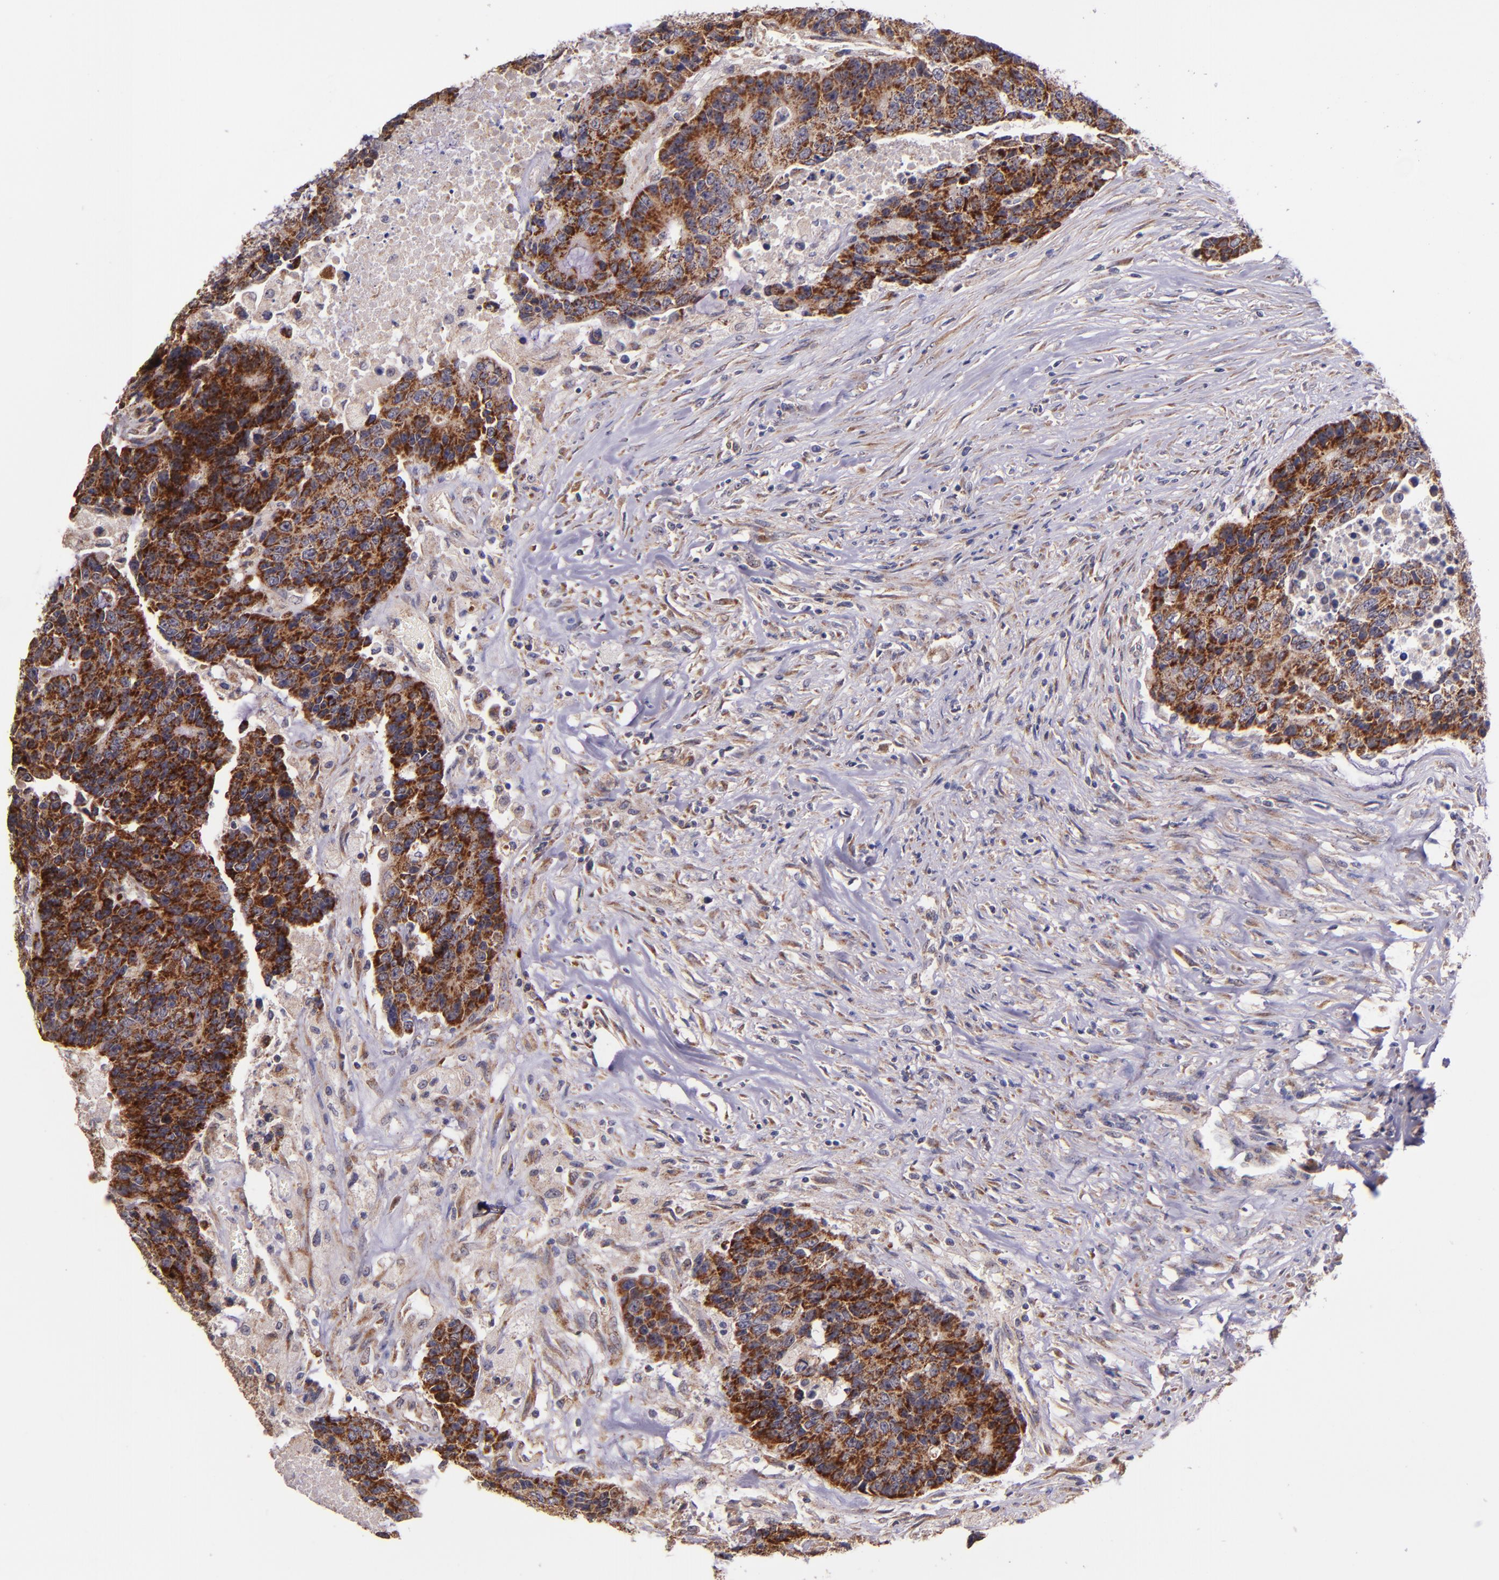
{"staining": {"intensity": "strong", "quantity": ">75%", "location": "cytoplasmic/membranous"}, "tissue": "colorectal cancer", "cell_type": "Tumor cells", "image_type": "cancer", "snomed": [{"axis": "morphology", "description": "Adenocarcinoma, NOS"}, {"axis": "topography", "description": "Colon"}], "caption": "Colorectal cancer stained with immunohistochemistry shows strong cytoplasmic/membranous staining in approximately >75% of tumor cells. Using DAB (brown) and hematoxylin (blue) stains, captured at high magnification using brightfield microscopy.", "gene": "SHC1", "patient": {"sex": "female", "age": 86}}